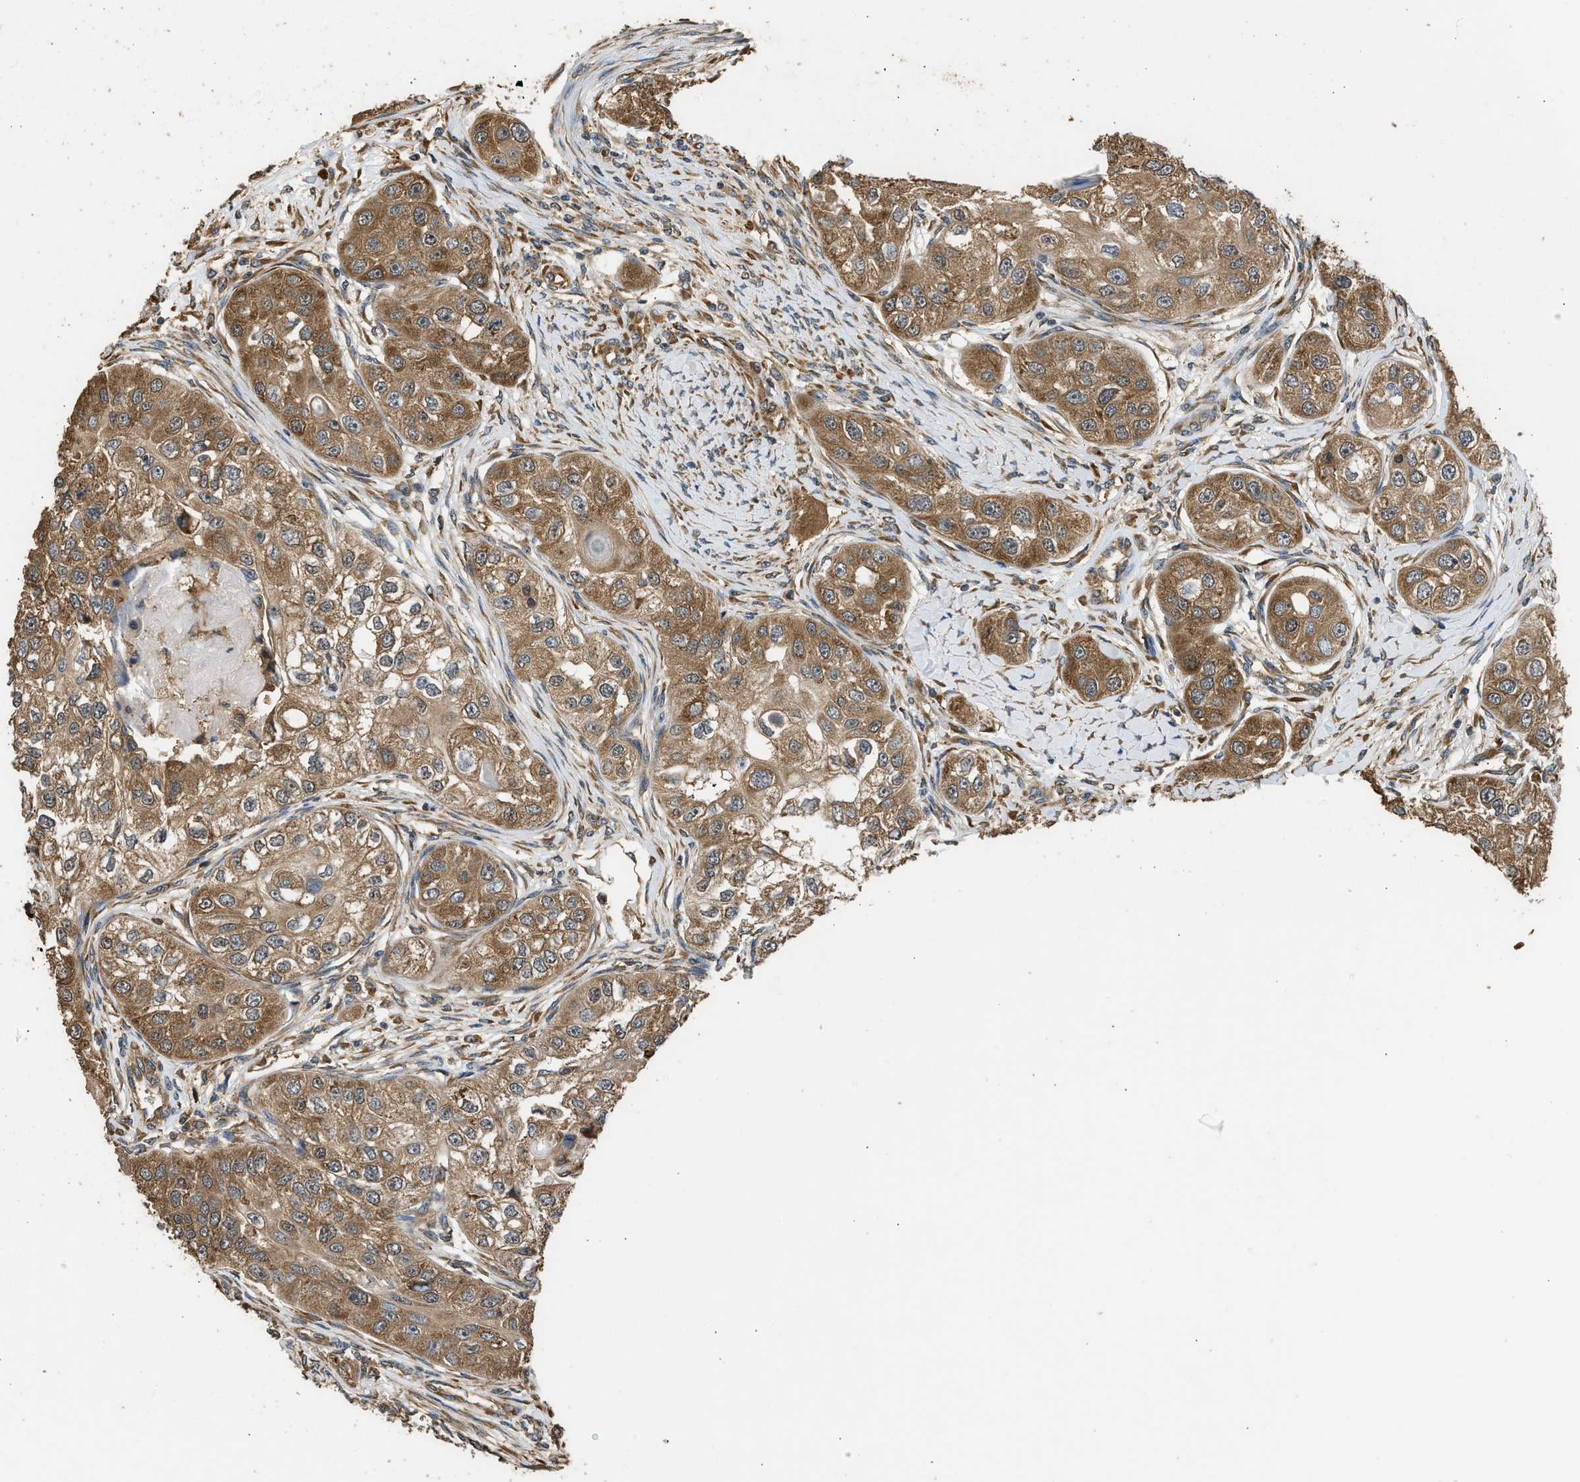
{"staining": {"intensity": "moderate", "quantity": ">75%", "location": "cytoplasmic/membranous"}, "tissue": "head and neck cancer", "cell_type": "Tumor cells", "image_type": "cancer", "snomed": [{"axis": "morphology", "description": "Normal tissue, NOS"}, {"axis": "morphology", "description": "Squamous cell carcinoma, NOS"}, {"axis": "topography", "description": "Skeletal muscle"}, {"axis": "topography", "description": "Head-Neck"}], "caption": "Head and neck cancer stained with DAB immunohistochemistry (IHC) reveals medium levels of moderate cytoplasmic/membranous staining in about >75% of tumor cells.", "gene": "SLC36A4", "patient": {"sex": "male", "age": 51}}